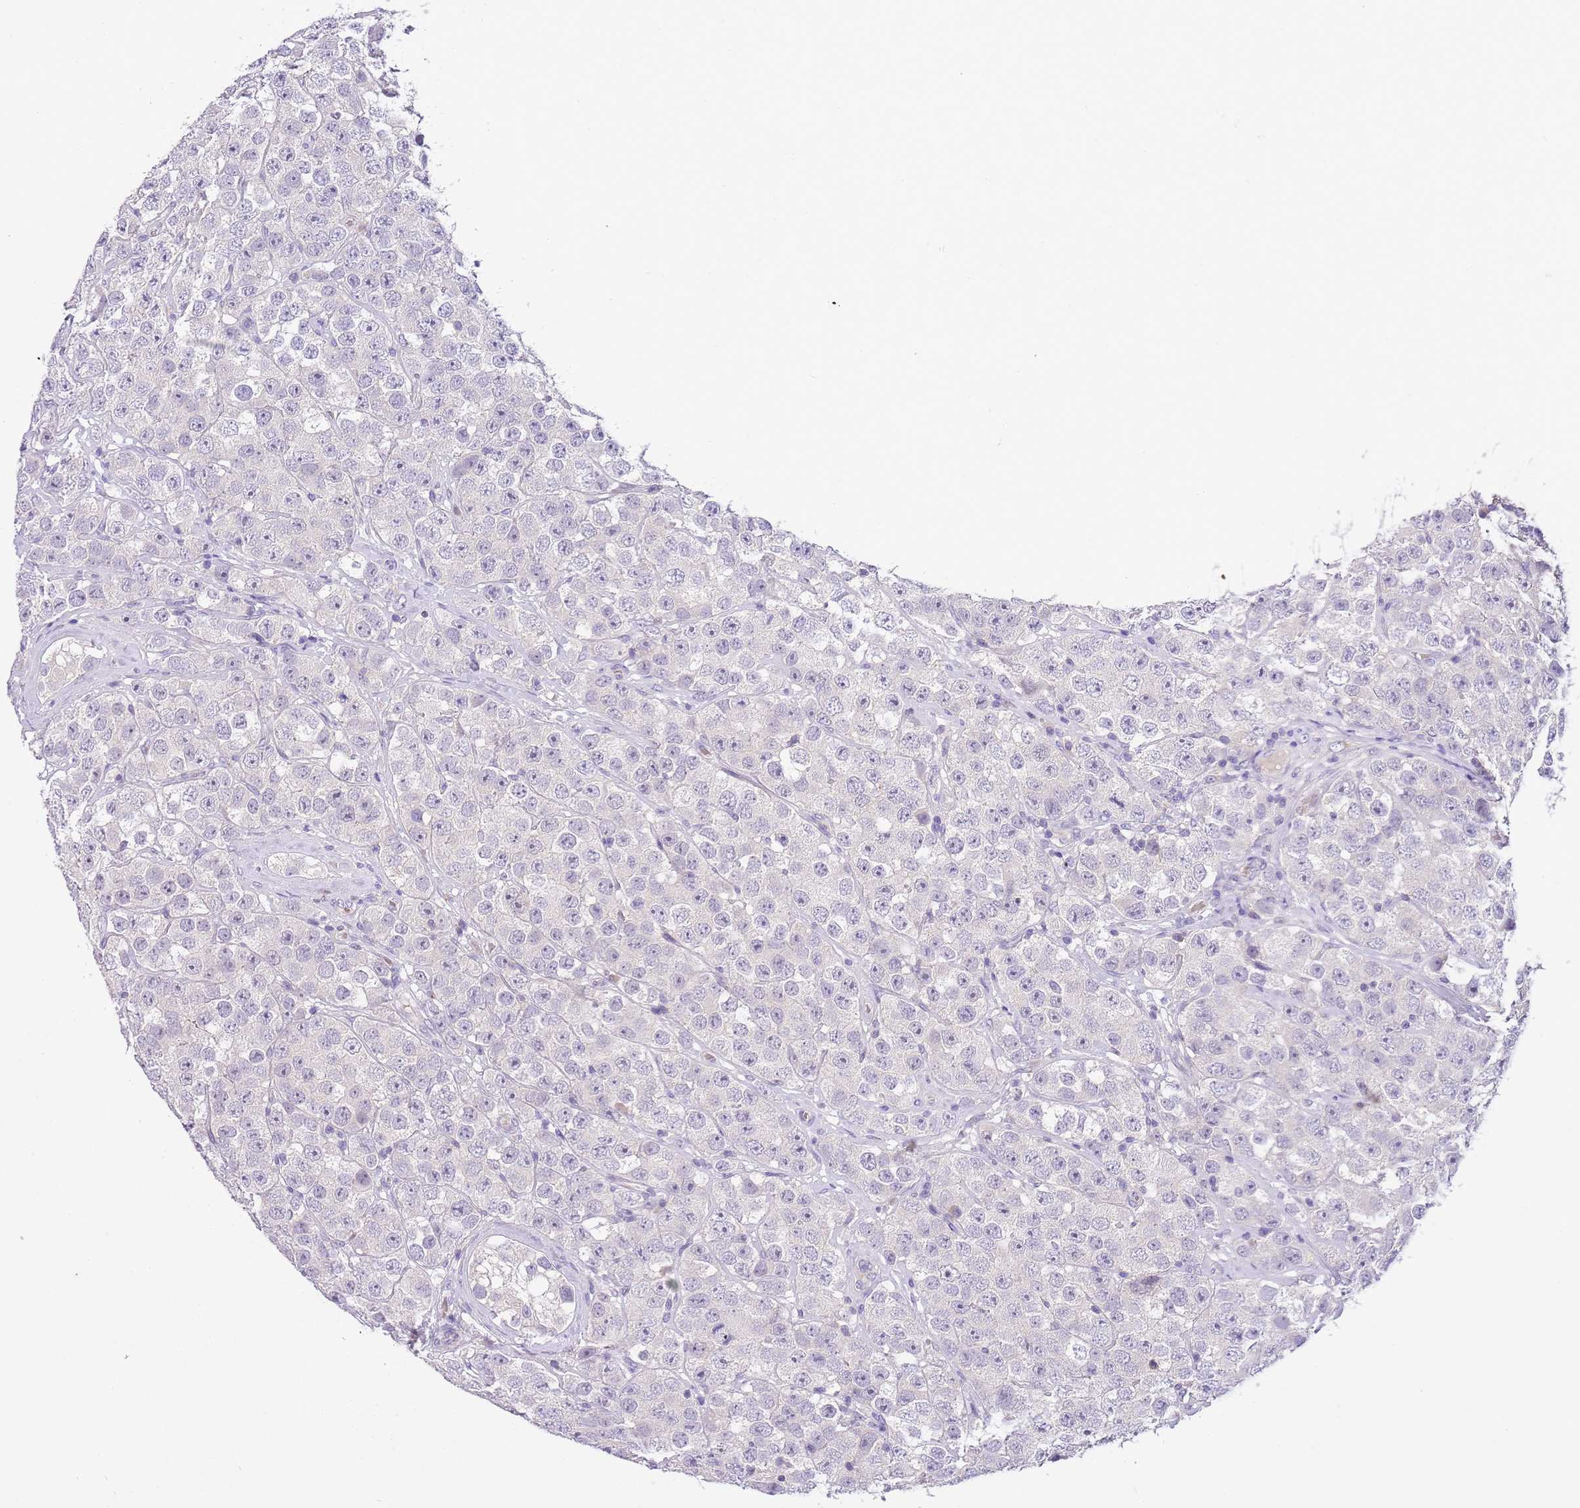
{"staining": {"intensity": "negative", "quantity": "none", "location": "none"}, "tissue": "testis cancer", "cell_type": "Tumor cells", "image_type": "cancer", "snomed": [{"axis": "morphology", "description": "Seminoma, NOS"}, {"axis": "topography", "description": "Testis"}], "caption": "Tumor cells show no significant positivity in testis seminoma. The staining is performed using DAB brown chromogen with nuclei counter-stained in using hematoxylin.", "gene": "CFAP73", "patient": {"sex": "male", "age": 28}}